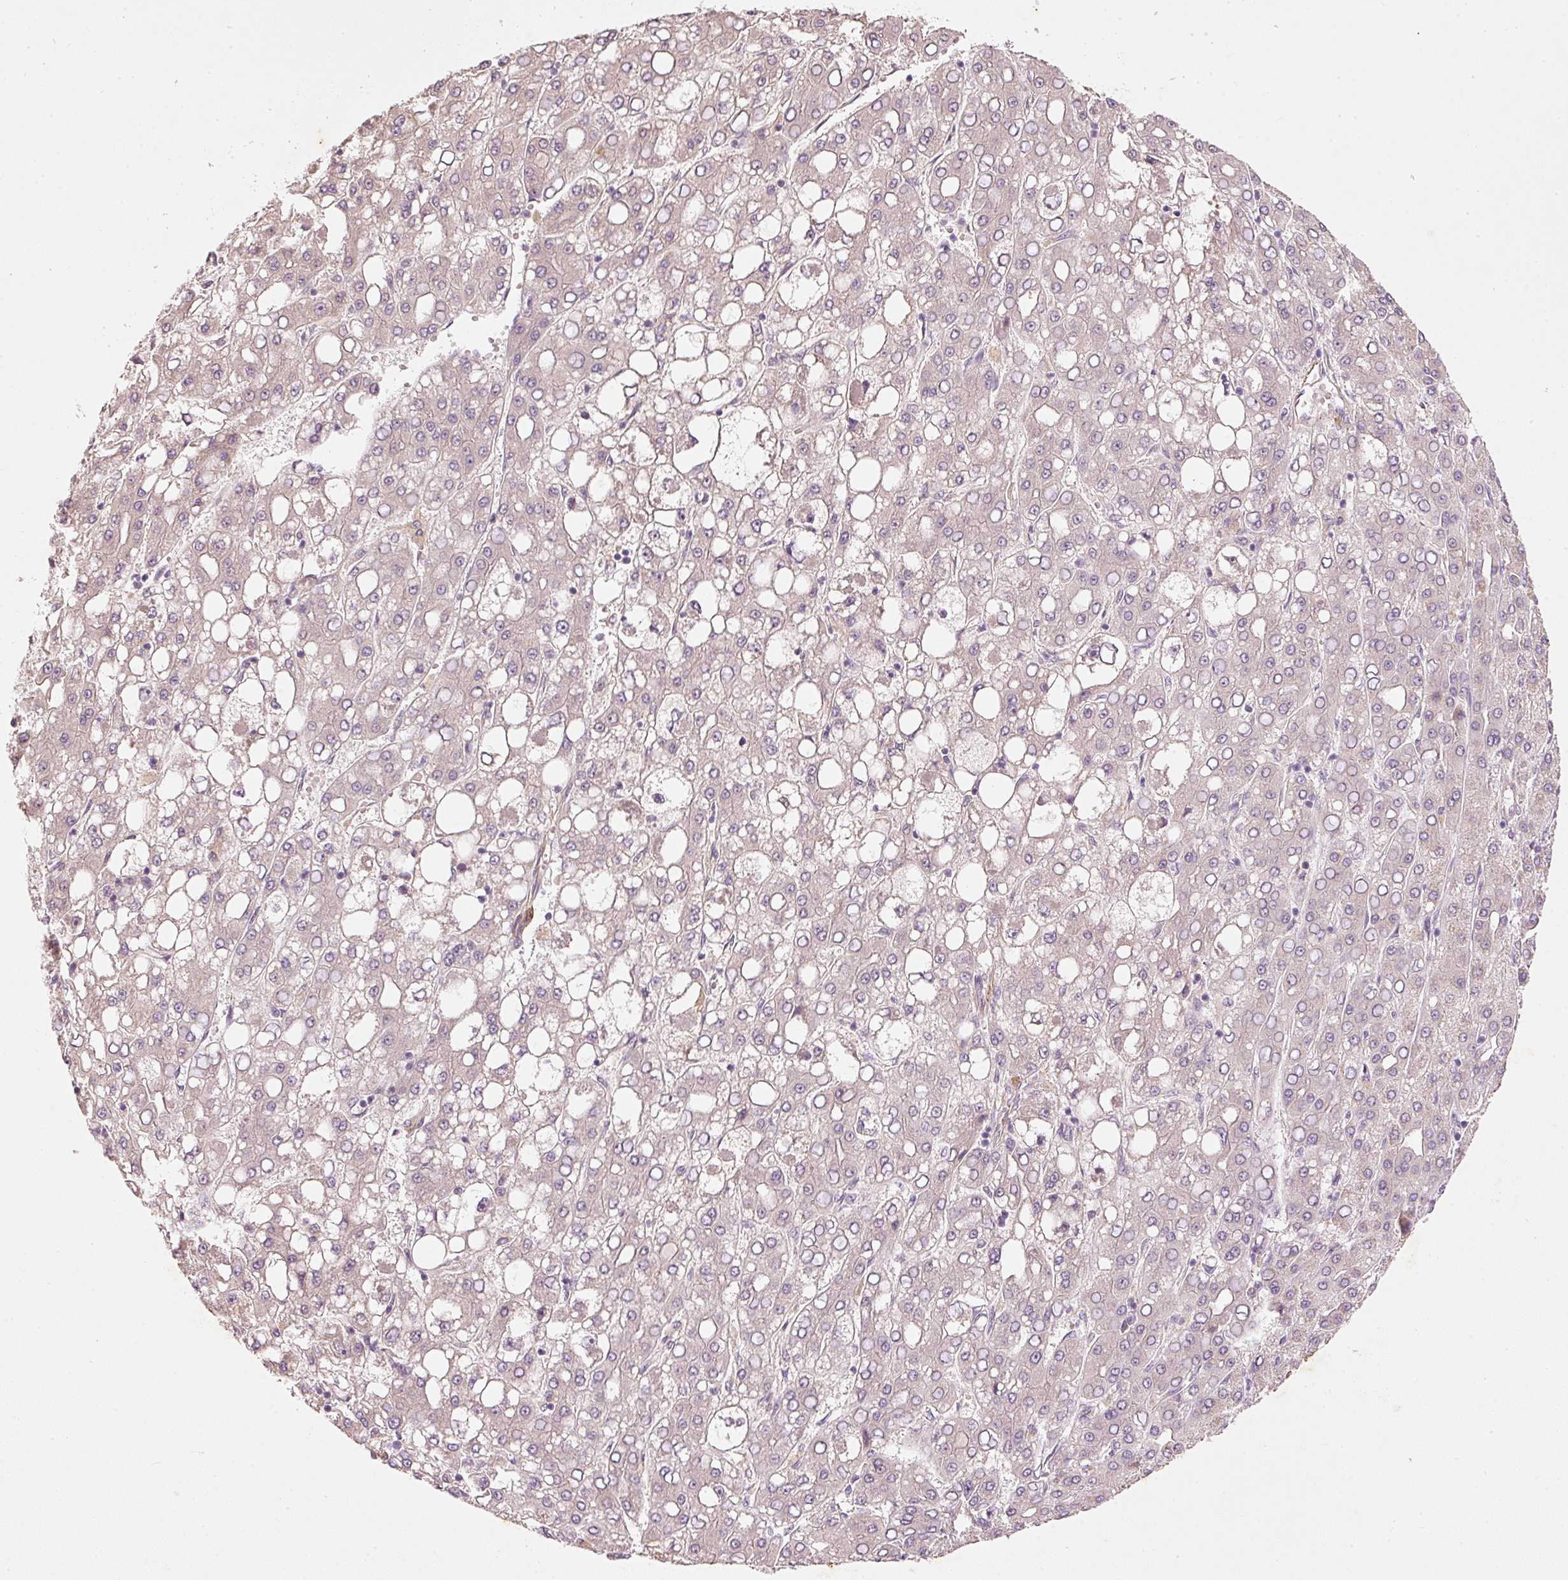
{"staining": {"intensity": "negative", "quantity": "none", "location": "none"}, "tissue": "liver cancer", "cell_type": "Tumor cells", "image_type": "cancer", "snomed": [{"axis": "morphology", "description": "Carcinoma, Hepatocellular, NOS"}, {"axis": "topography", "description": "Liver"}], "caption": "This is an immunohistochemistry photomicrograph of hepatocellular carcinoma (liver). There is no staining in tumor cells.", "gene": "RGL2", "patient": {"sex": "male", "age": 65}}